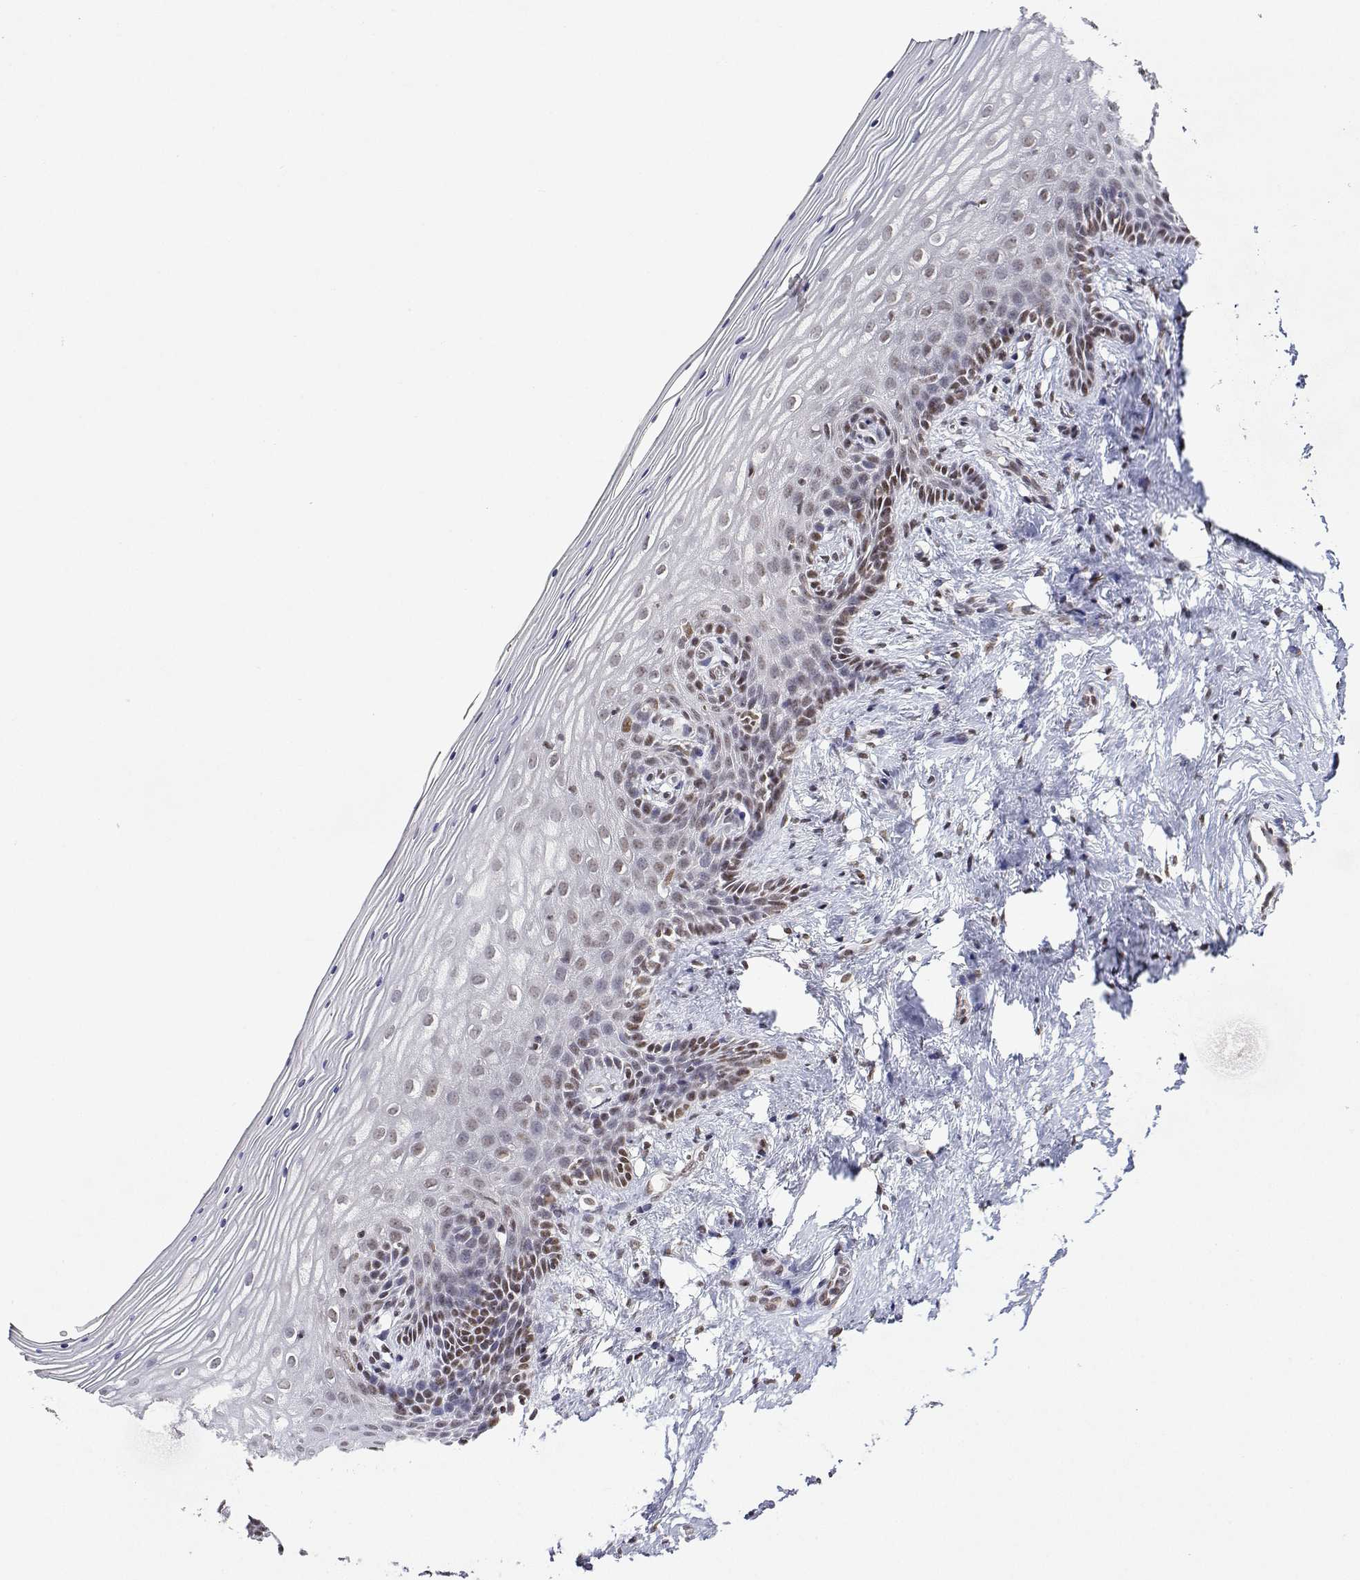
{"staining": {"intensity": "moderate", "quantity": "25%-75%", "location": "nuclear"}, "tissue": "vagina", "cell_type": "Squamous epithelial cells", "image_type": "normal", "snomed": [{"axis": "morphology", "description": "Normal tissue, NOS"}, {"axis": "topography", "description": "Vagina"}], "caption": "This histopathology image reveals normal vagina stained with immunohistochemistry (IHC) to label a protein in brown. The nuclear of squamous epithelial cells show moderate positivity for the protein. Nuclei are counter-stained blue.", "gene": "XPC", "patient": {"sex": "female", "age": 45}}